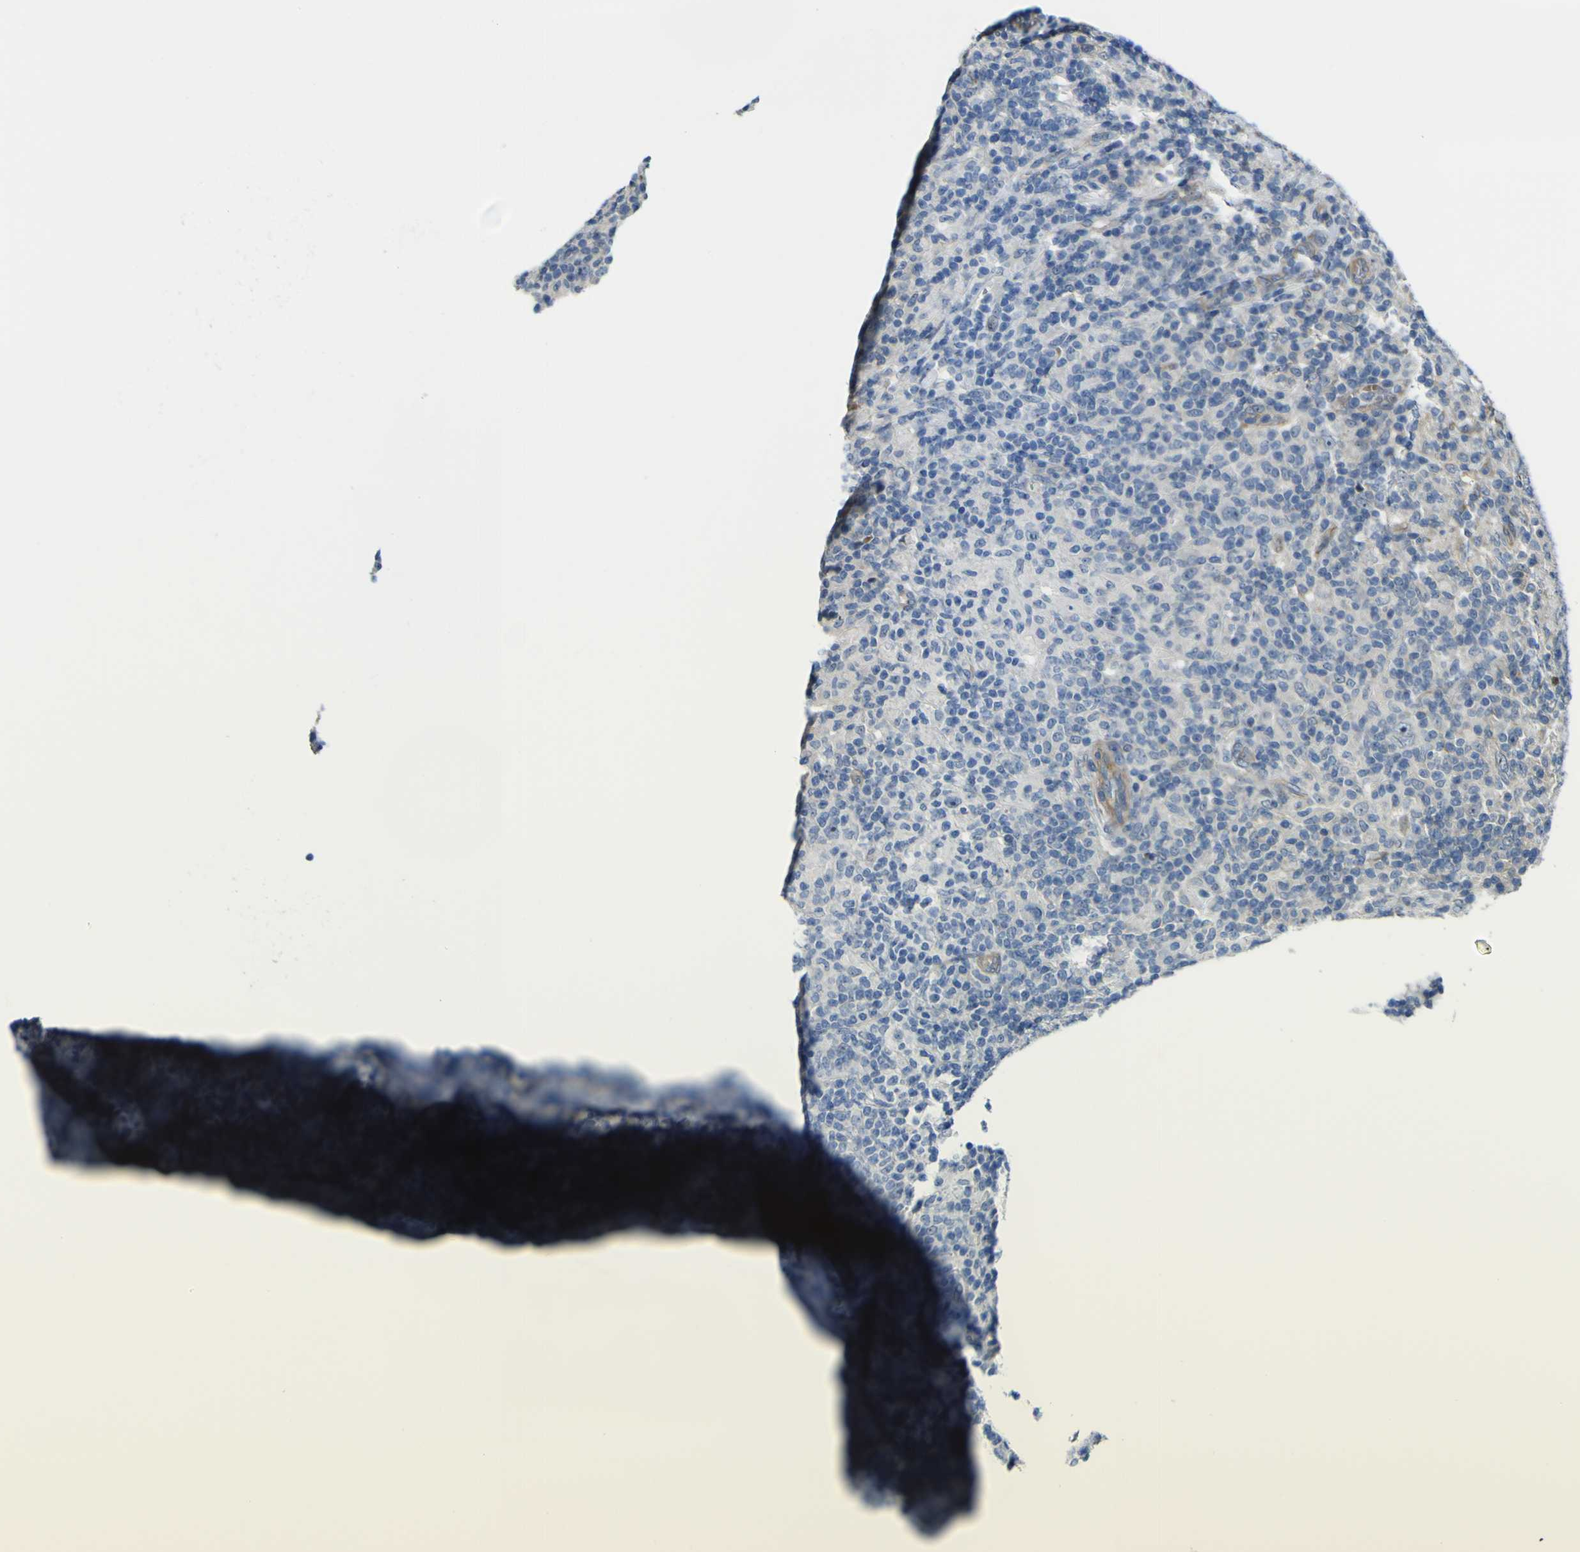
{"staining": {"intensity": "weak", "quantity": "<25%", "location": "nuclear"}, "tissue": "lymphoma", "cell_type": "Tumor cells", "image_type": "cancer", "snomed": [{"axis": "morphology", "description": "Hodgkin's disease, NOS"}, {"axis": "topography", "description": "Lymph node"}], "caption": "This is a histopathology image of immunohistochemistry (IHC) staining of Hodgkin's disease, which shows no expression in tumor cells.", "gene": "KDM7A", "patient": {"sex": "male", "age": 70}}